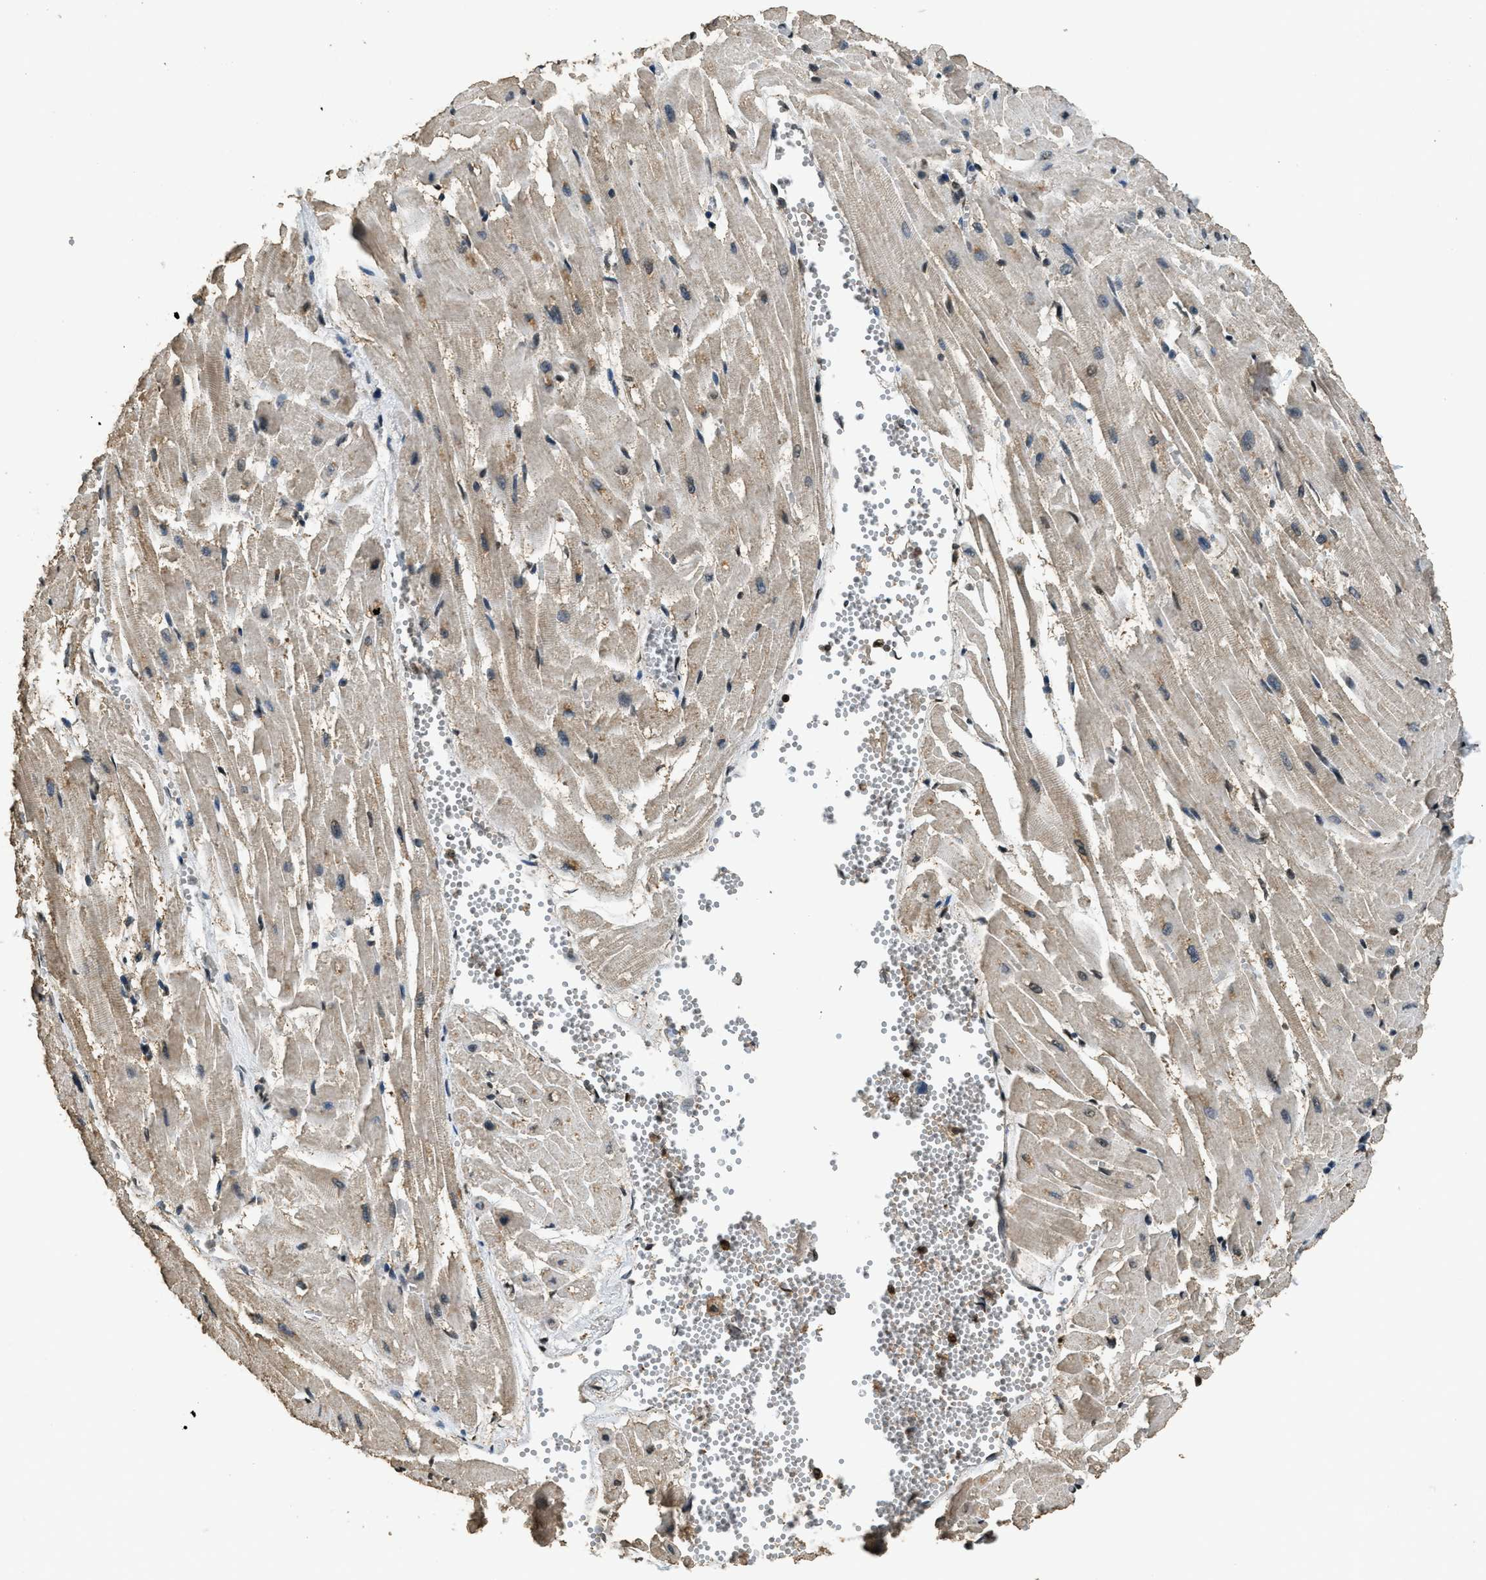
{"staining": {"intensity": "moderate", "quantity": "<25%", "location": "nuclear"}, "tissue": "heart muscle", "cell_type": "Cardiomyocytes", "image_type": "normal", "snomed": [{"axis": "morphology", "description": "Normal tissue, NOS"}, {"axis": "topography", "description": "Heart"}], "caption": "Moderate nuclear positivity is identified in approximately <25% of cardiomyocytes in unremarkable heart muscle.", "gene": "MYB", "patient": {"sex": "female", "age": 19}}